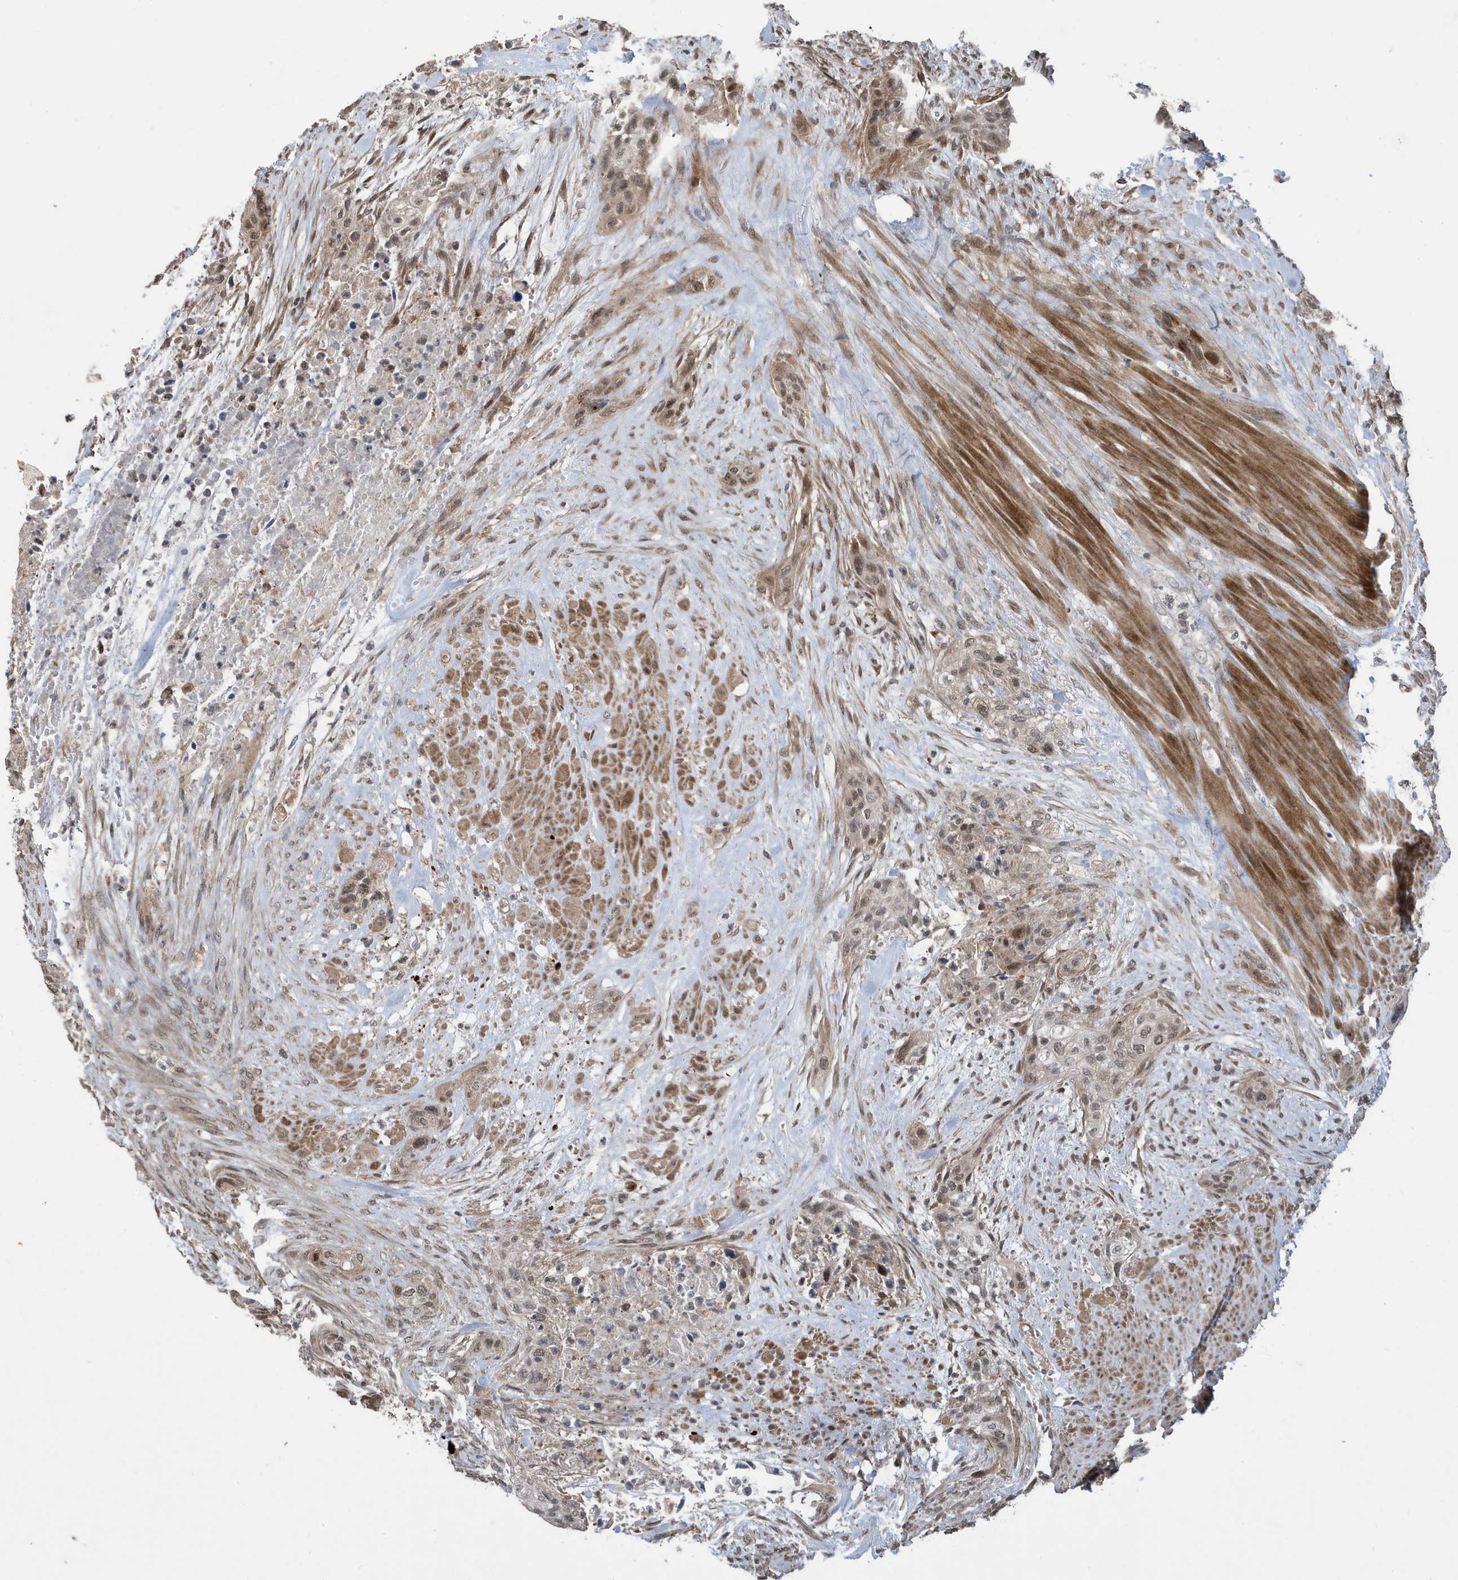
{"staining": {"intensity": "moderate", "quantity": "25%-75%", "location": "nuclear"}, "tissue": "urothelial cancer", "cell_type": "Tumor cells", "image_type": "cancer", "snomed": [{"axis": "morphology", "description": "Urothelial carcinoma, High grade"}, {"axis": "topography", "description": "Urinary bladder"}], "caption": "Moderate nuclear staining is identified in approximately 25%-75% of tumor cells in high-grade urothelial carcinoma. Ihc stains the protein in brown and the nuclei are stained blue.", "gene": "UBQLN1", "patient": {"sex": "male", "age": 35}}